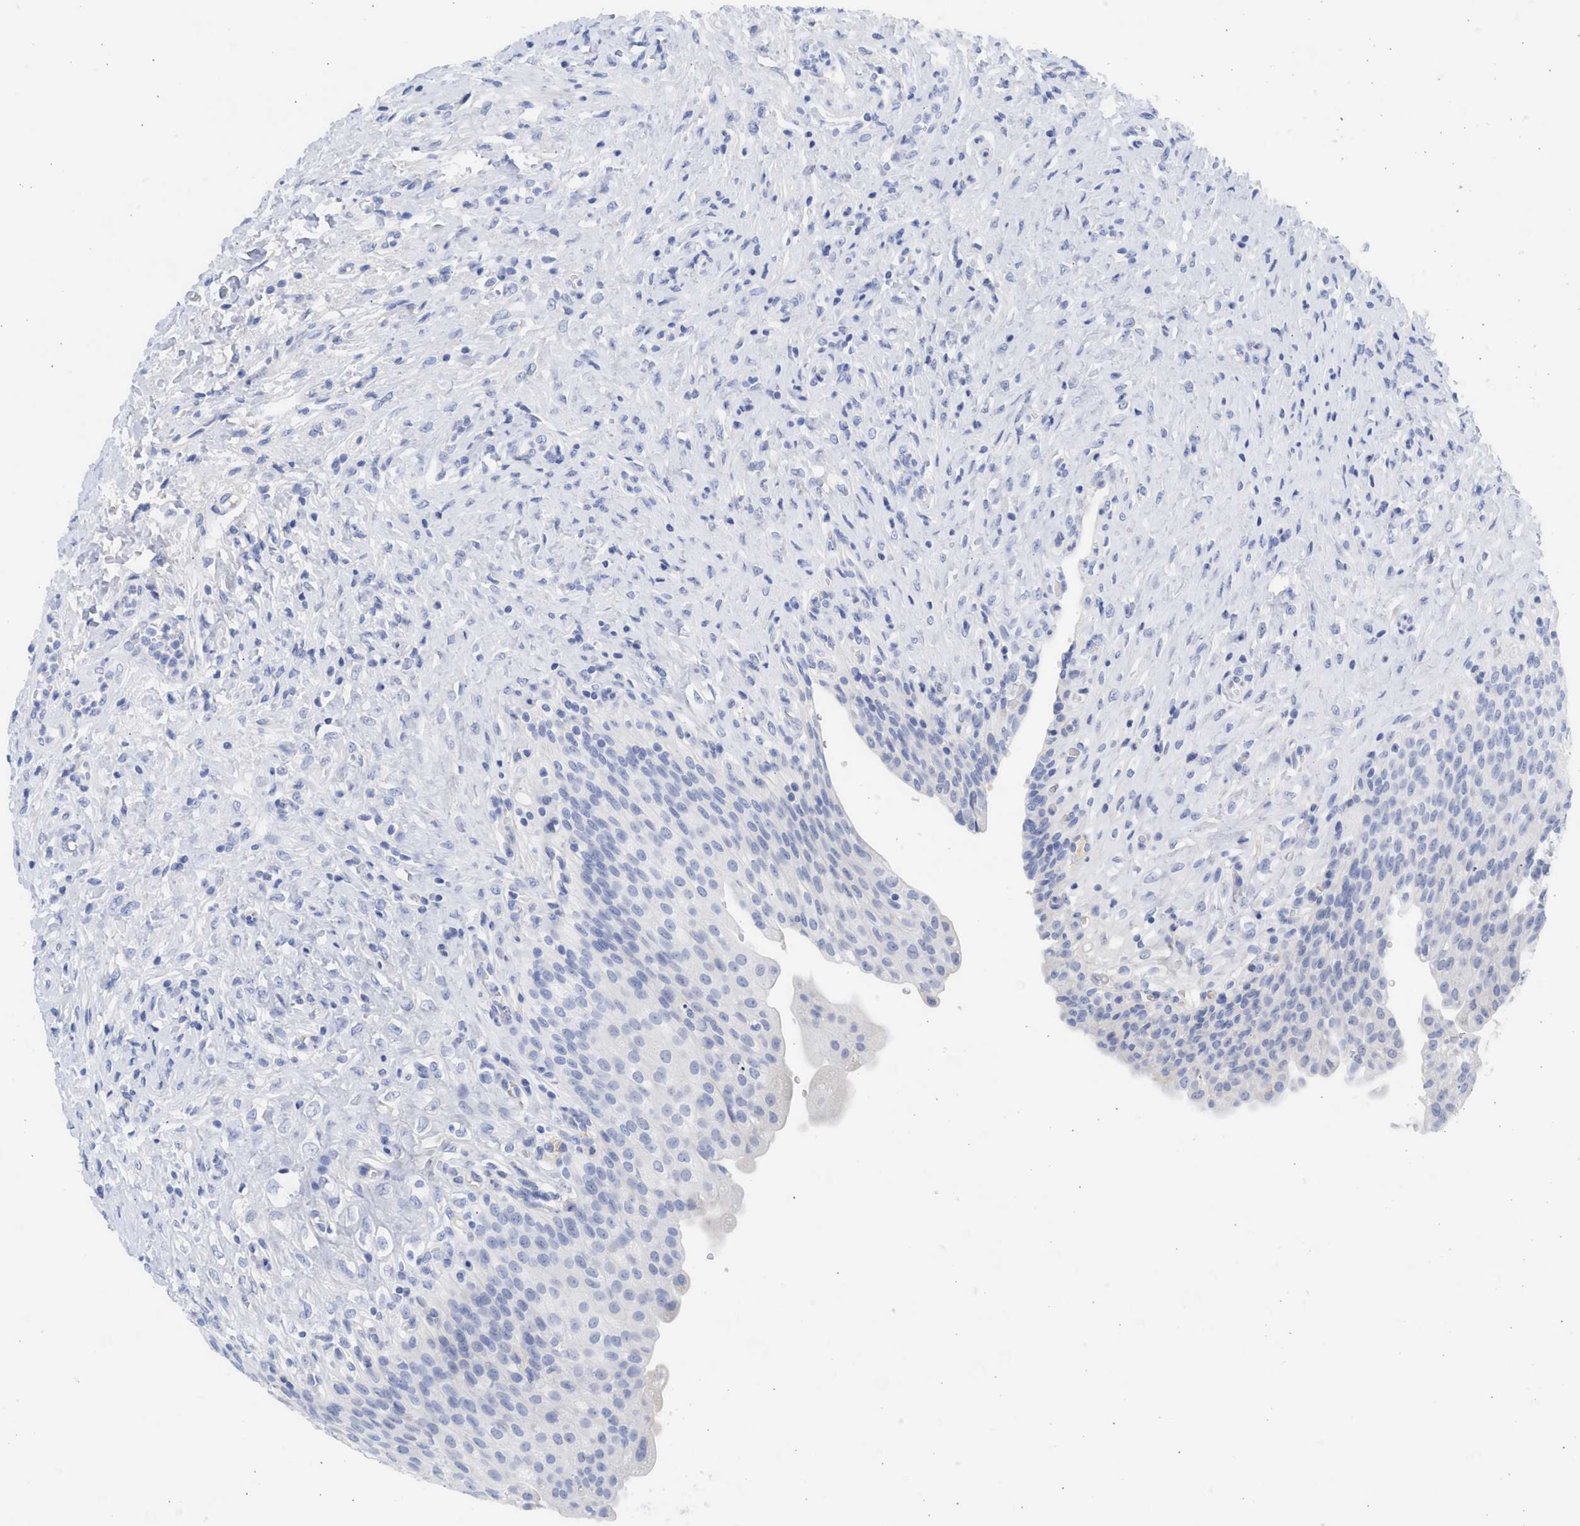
{"staining": {"intensity": "negative", "quantity": "none", "location": "none"}, "tissue": "urinary bladder", "cell_type": "Urothelial cells", "image_type": "normal", "snomed": [{"axis": "morphology", "description": "Urothelial carcinoma, High grade"}, {"axis": "topography", "description": "Urinary bladder"}], "caption": "Urinary bladder was stained to show a protein in brown. There is no significant expression in urothelial cells. The staining is performed using DAB brown chromogen with nuclei counter-stained in using hematoxylin.", "gene": "SPATA3", "patient": {"sex": "male", "age": 46}}